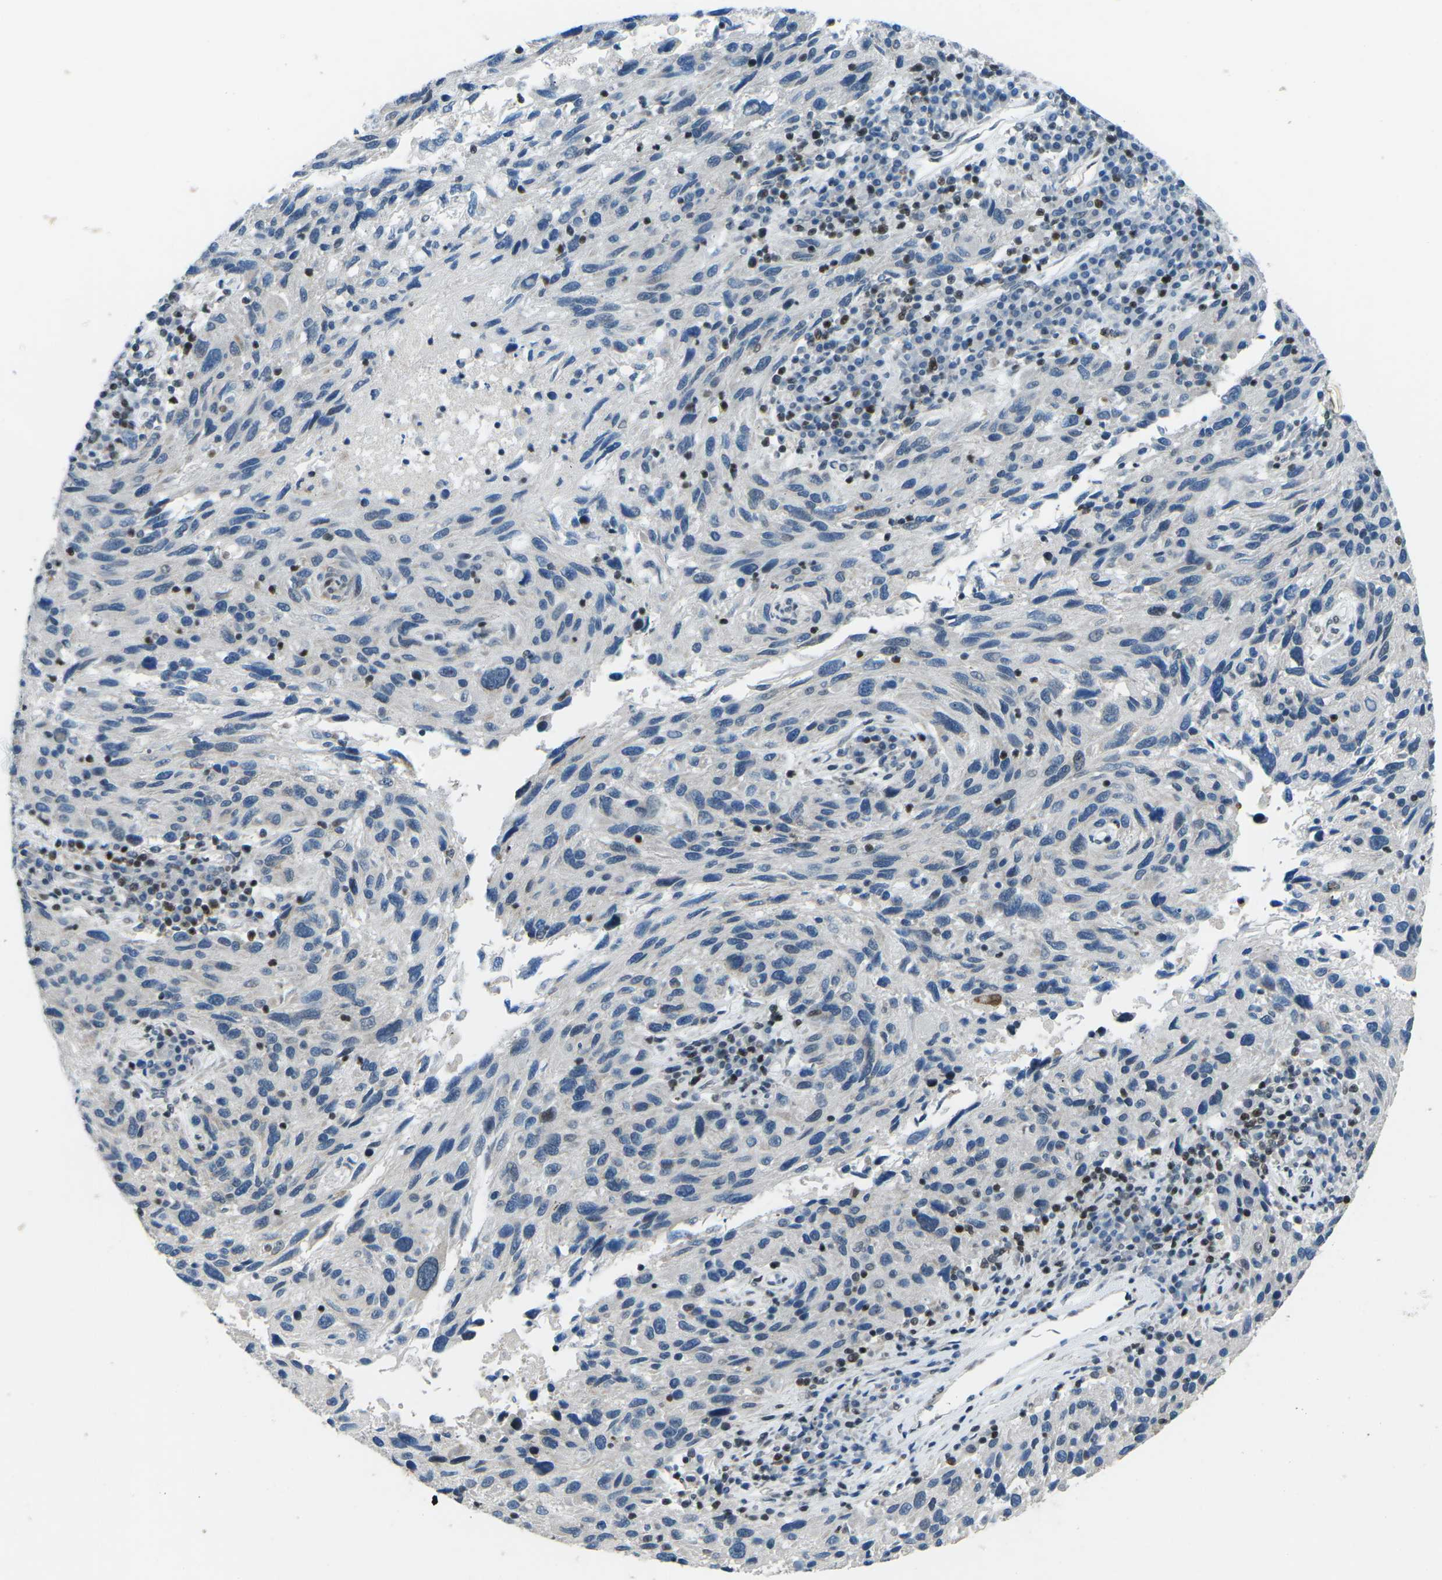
{"staining": {"intensity": "negative", "quantity": "none", "location": "none"}, "tissue": "melanoma", "cell_type": "Tumor cells", "image_type": "cancer", "snomed": [{"axis": "morphology", "description": "Malignant melanoma, NOS"}, {"axis": "topography", "description": "Skin"}], "caption": "Protein analysis of melanoma exhibits no significant expression in tumor cells.", "gene": "MBNL1", "patient": {"sex": "male", "age": 53}}